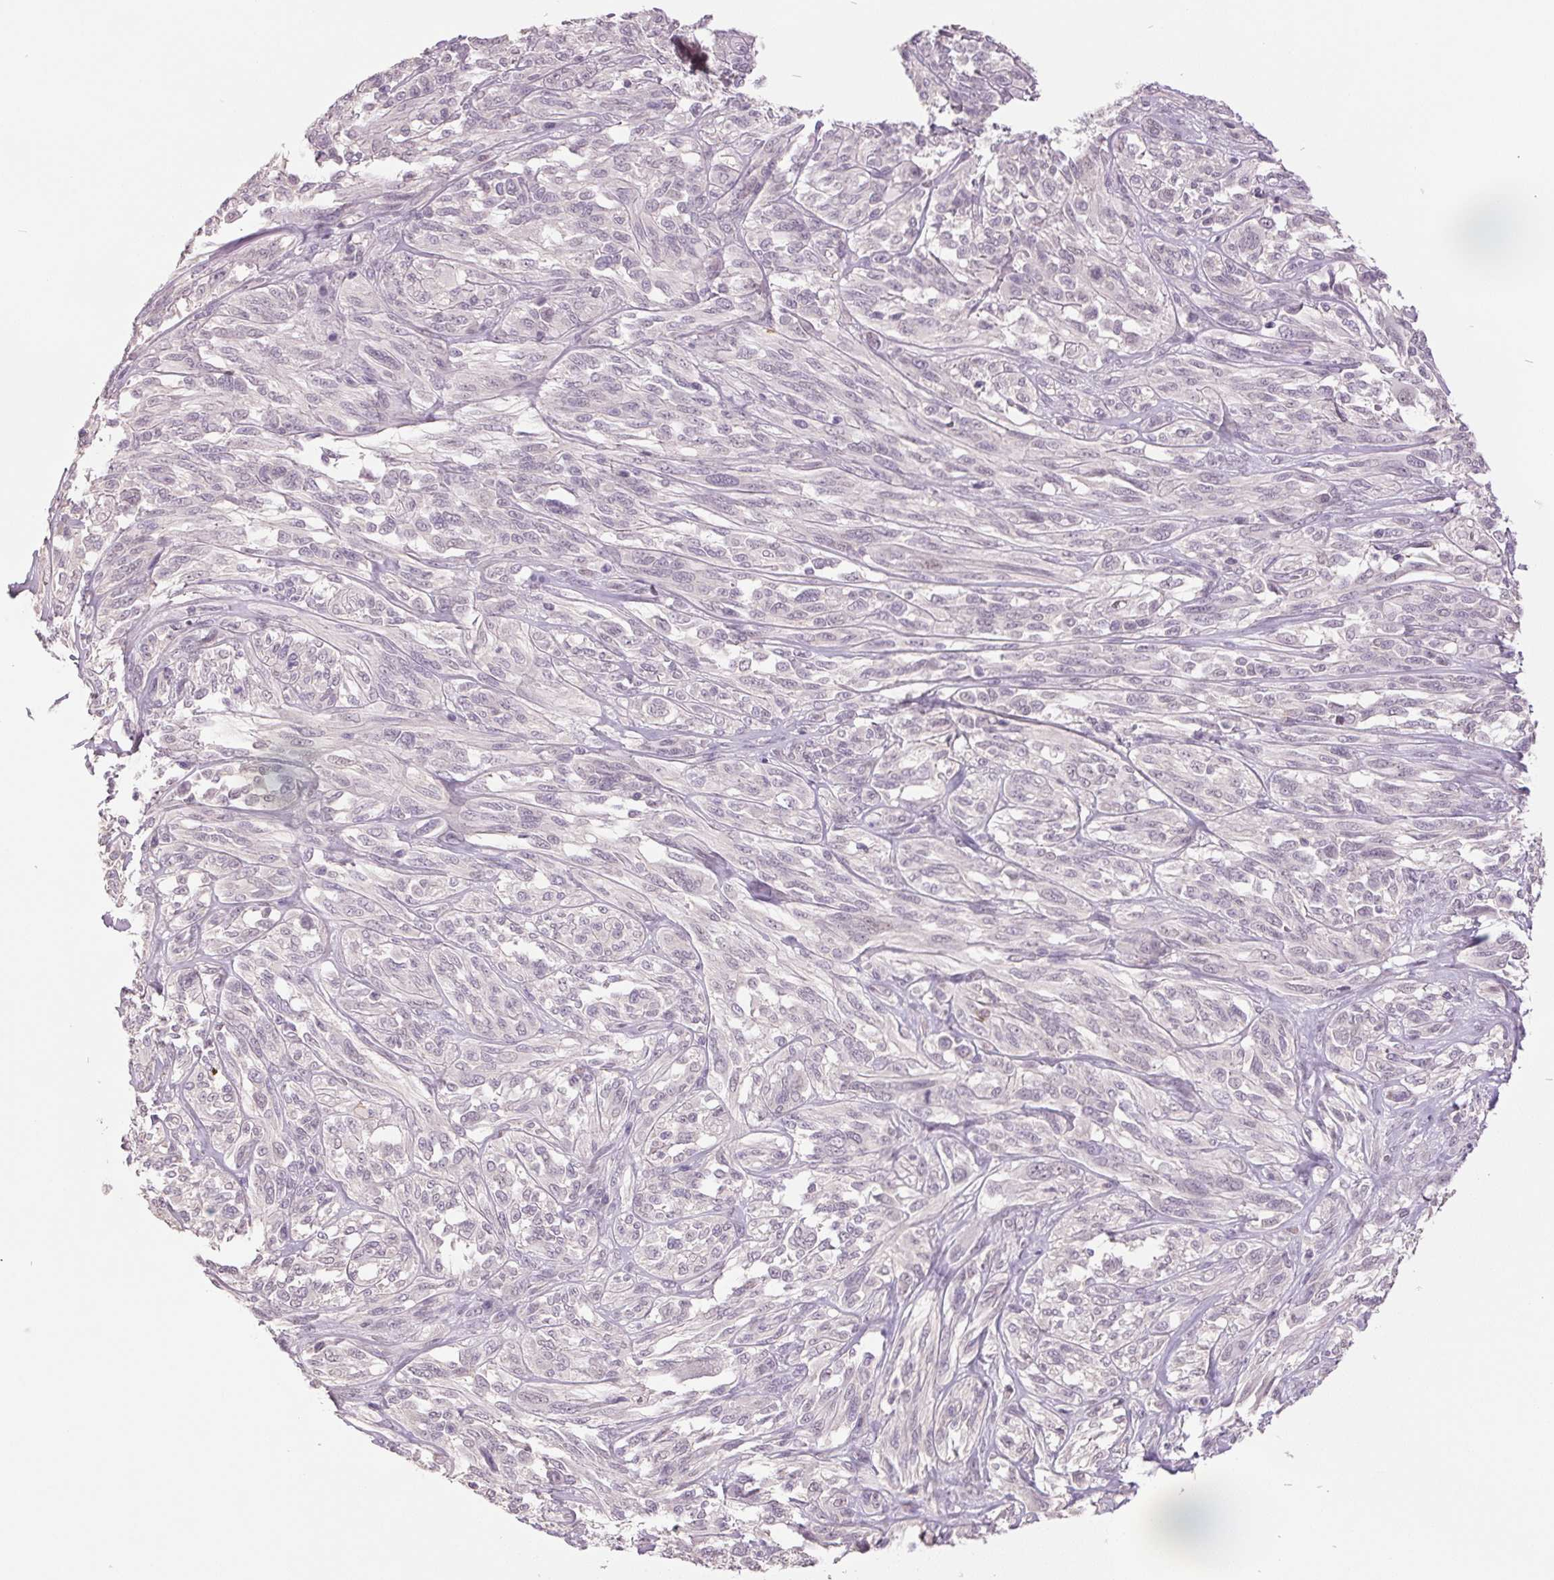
{"staining": {"intensity": "negative", "quantity": "none", "location": "none"}, "tissue": "melanoma", "cell_type": "Tumor cells", "image_type": "cancer", "snomed": [{"axis": "morphology", "description": "Malignant melanoma, NOS"}, {"axis": "topography", "description": "Skin"}], "caption": "A high-resolution micrograph shows immunohistochemistry staining of malignant melanoma, which demonstrates no significant expression in tumor cells.", "gene": "C2orf16", "patient": {"sex": "female", "age": 91}}